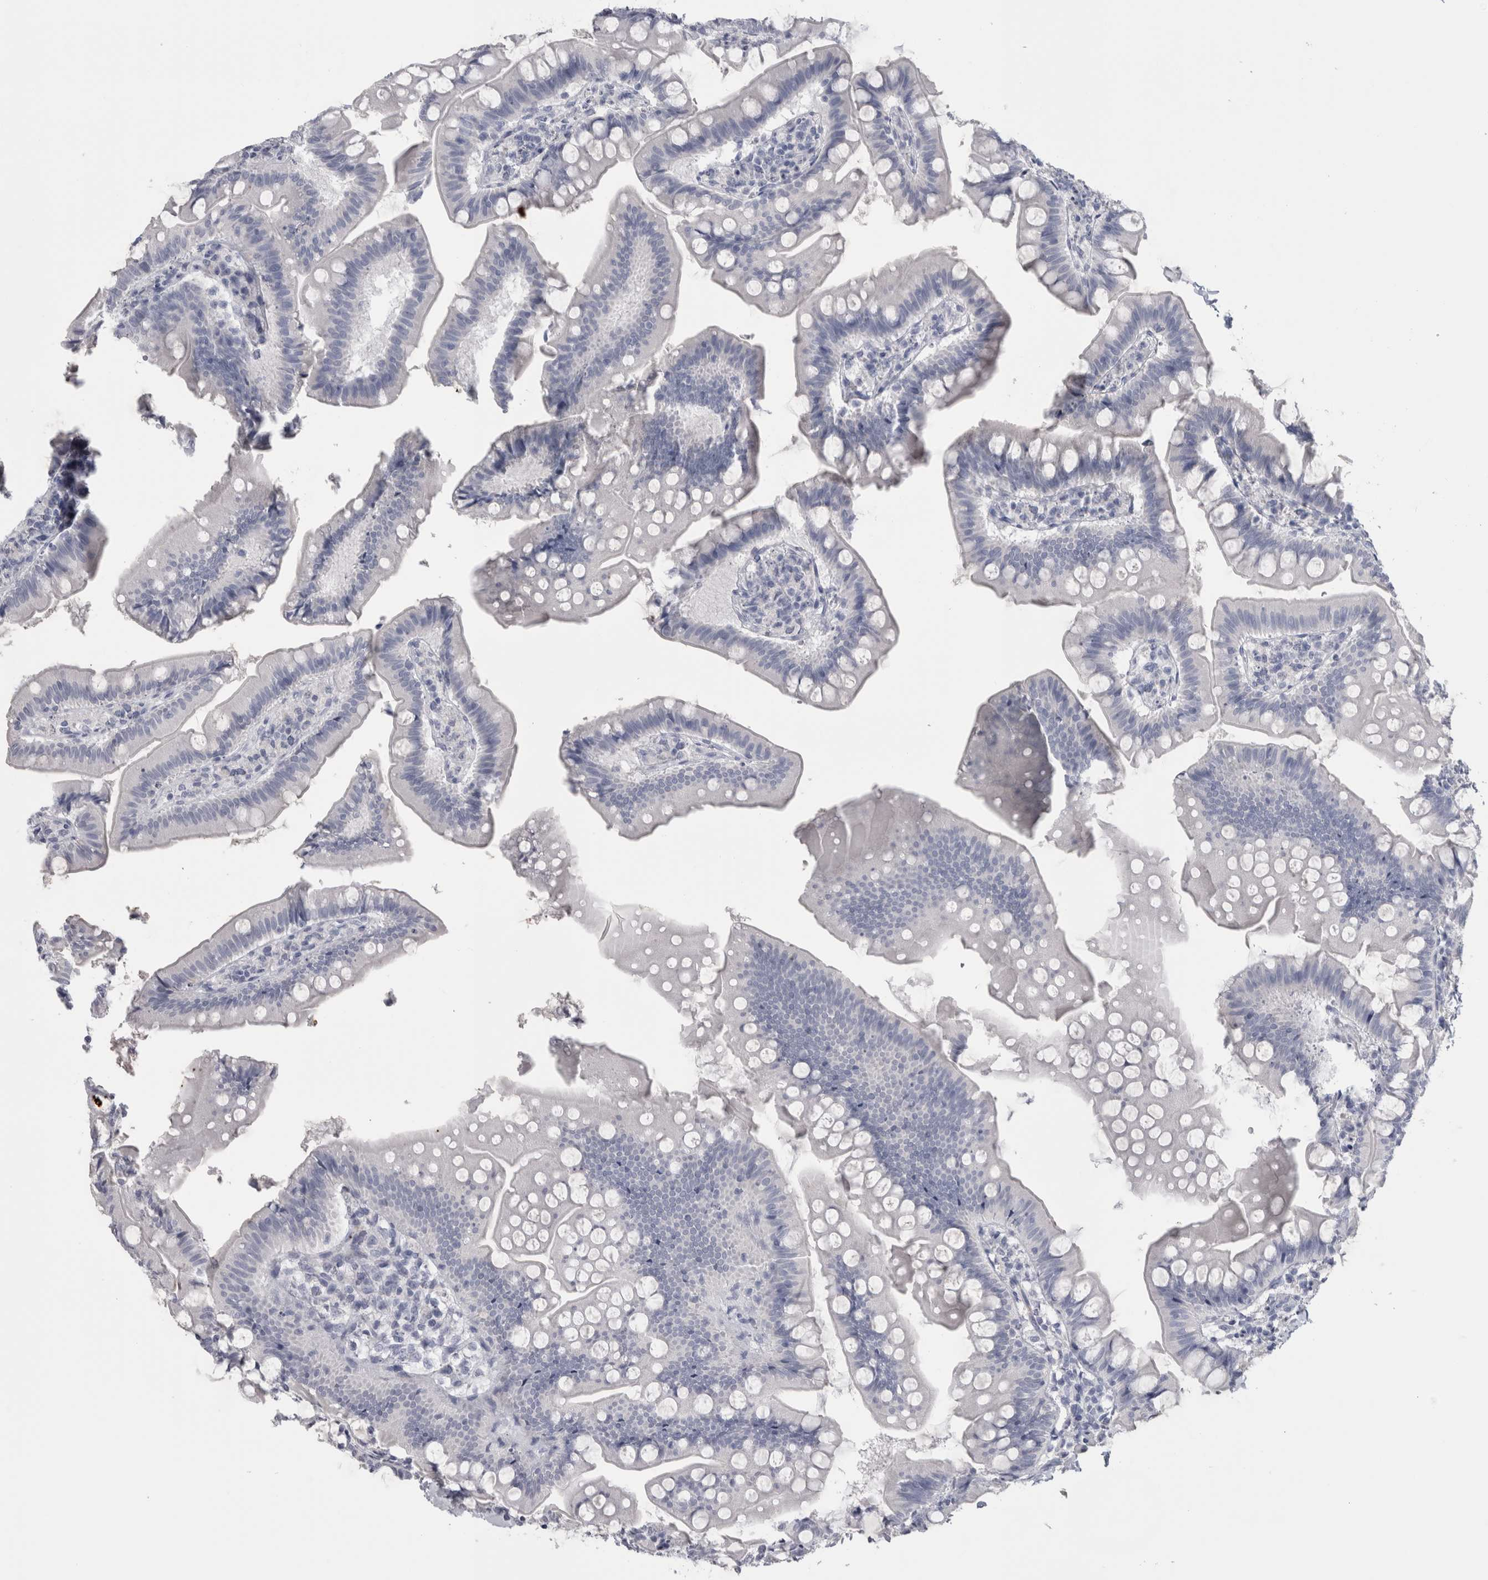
{"staining": {"intensity": "negative", "quantity": "none", "location": "none"}, "tissue": "small intestine", "cell_type": "Glandular cells", "image_type": "normal", "snomed": [{"axis": "morphology", "description": "Normal tissue, NOS"}, {"axis": "topography", "description": "Small intestine"}], "caption": "Immunohistochemistry (IHC) histopathology image of benign small intestine: small intestine stained with DAB (3,3'-diaminobenzidine) exhibits no significant protein expression in glandular cells.", "gene": "MSMB", "patient": {"sex": "male", "age": 7}}